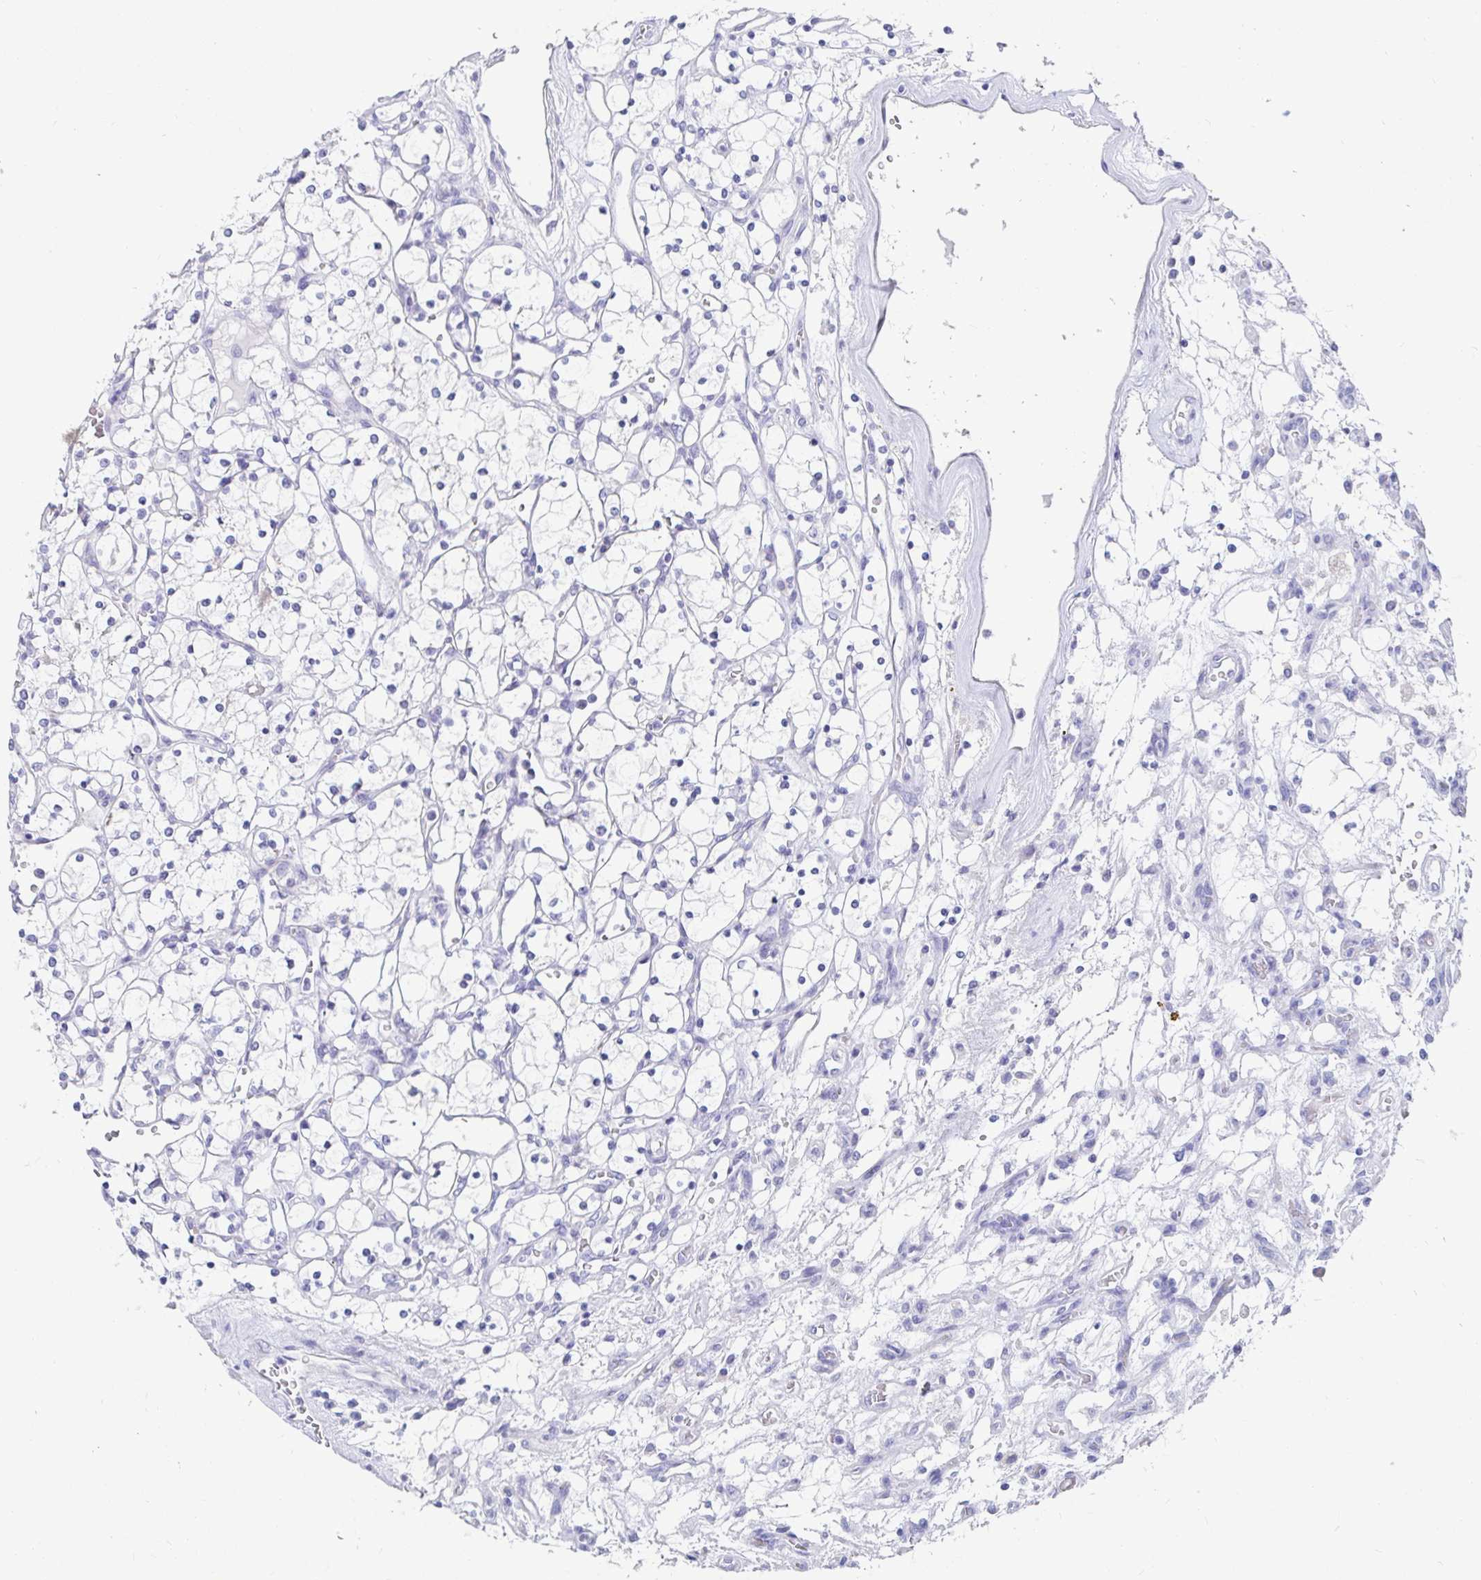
{"staining": {"intensity": "negative", "quantity": "none", "location": "none"}, "tissue": "renal cancer", "cell_type": "Tumor cells", "image_type": "cancer", "snomed": [{"axis": "morphology", "description": "Adenocarcinoma, NOS"}, {"axis": "topography", "description": "Kidney"}], "caption": "Histopathology image shows no significant protein positivity in tumor cells of renal adenocarcinoma. (Brightfield microscopy of DAB IHC at high magnification).", "gene": "ZPBP2", "patient": {"sex": "female", "age": 69}}